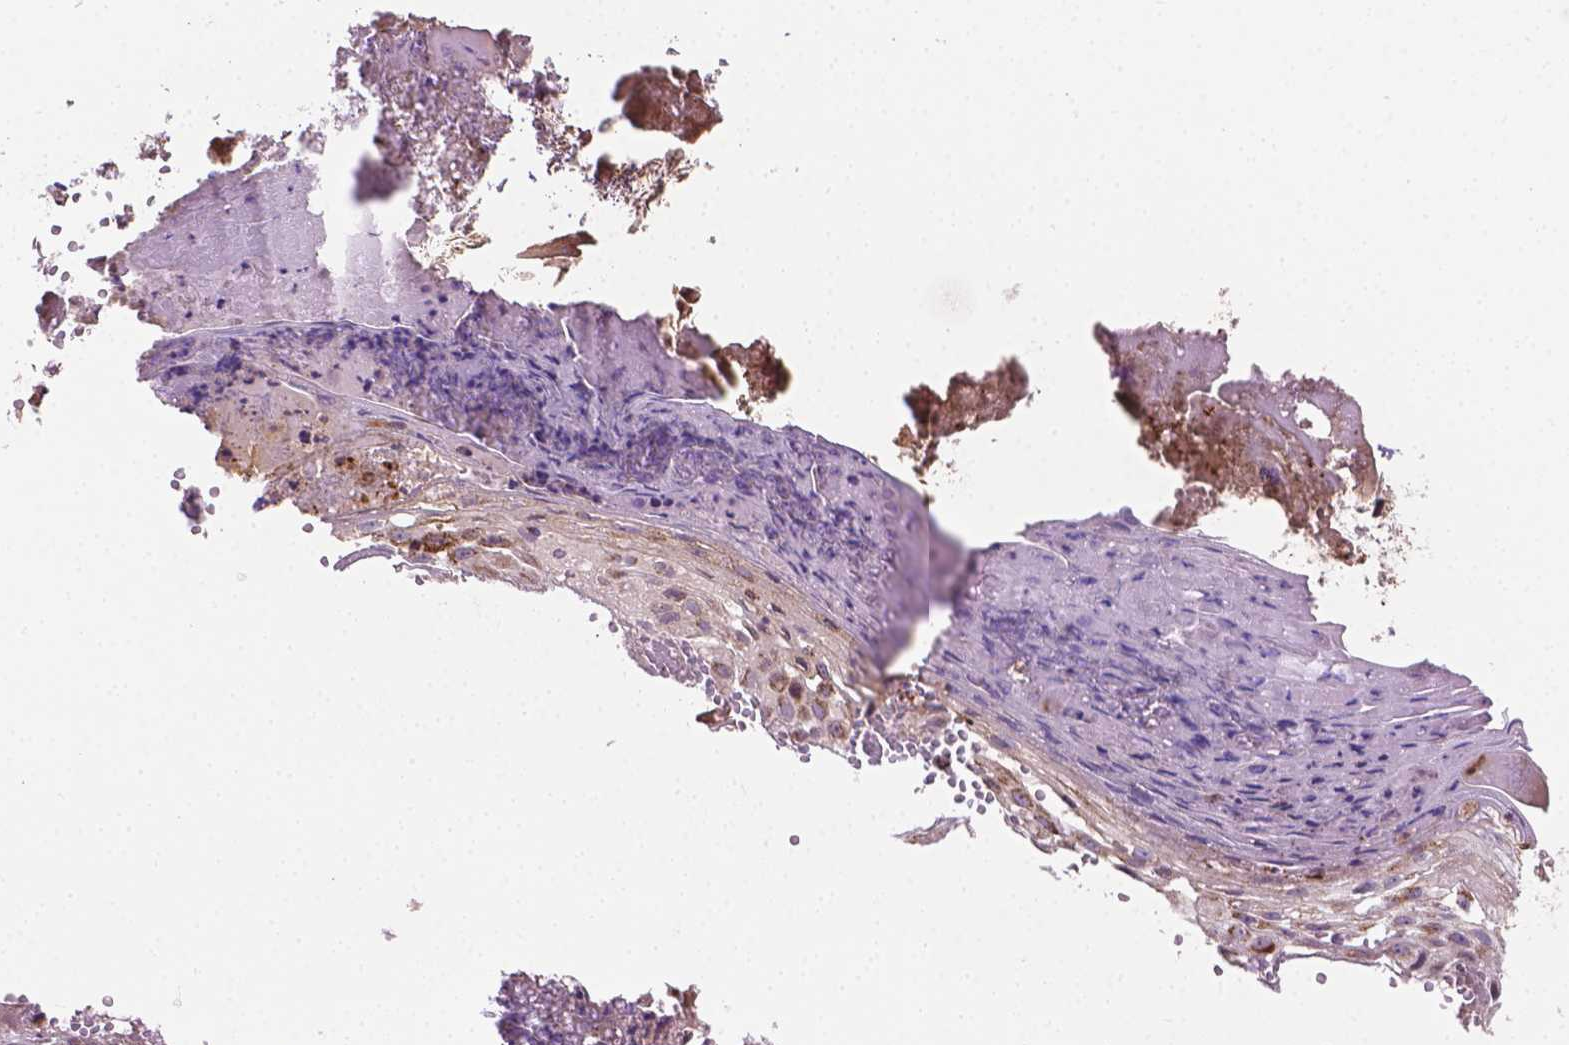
{"staining": {"intensity": "strong", "quantity": "25%-75%", "location": "cytoplasmic/membranous"}, "tissue": "skin cancer", "cell_type": "Tumor cells", "image_type": "cancer", "snomed": [{"axis": "morphology", "description": "Basal cell carcinoma"}, {"axis": "topography", "description": "Skin"}], "caption": "Human basal cell carcinoma (skin) stained for a protein (brown) reveals strong cytoplasmic/membranous positive positivity in approximately 25%-75% of tumor cells.", "gene": "PIBF1", "patient": {"sex": "male", "age": 84}}